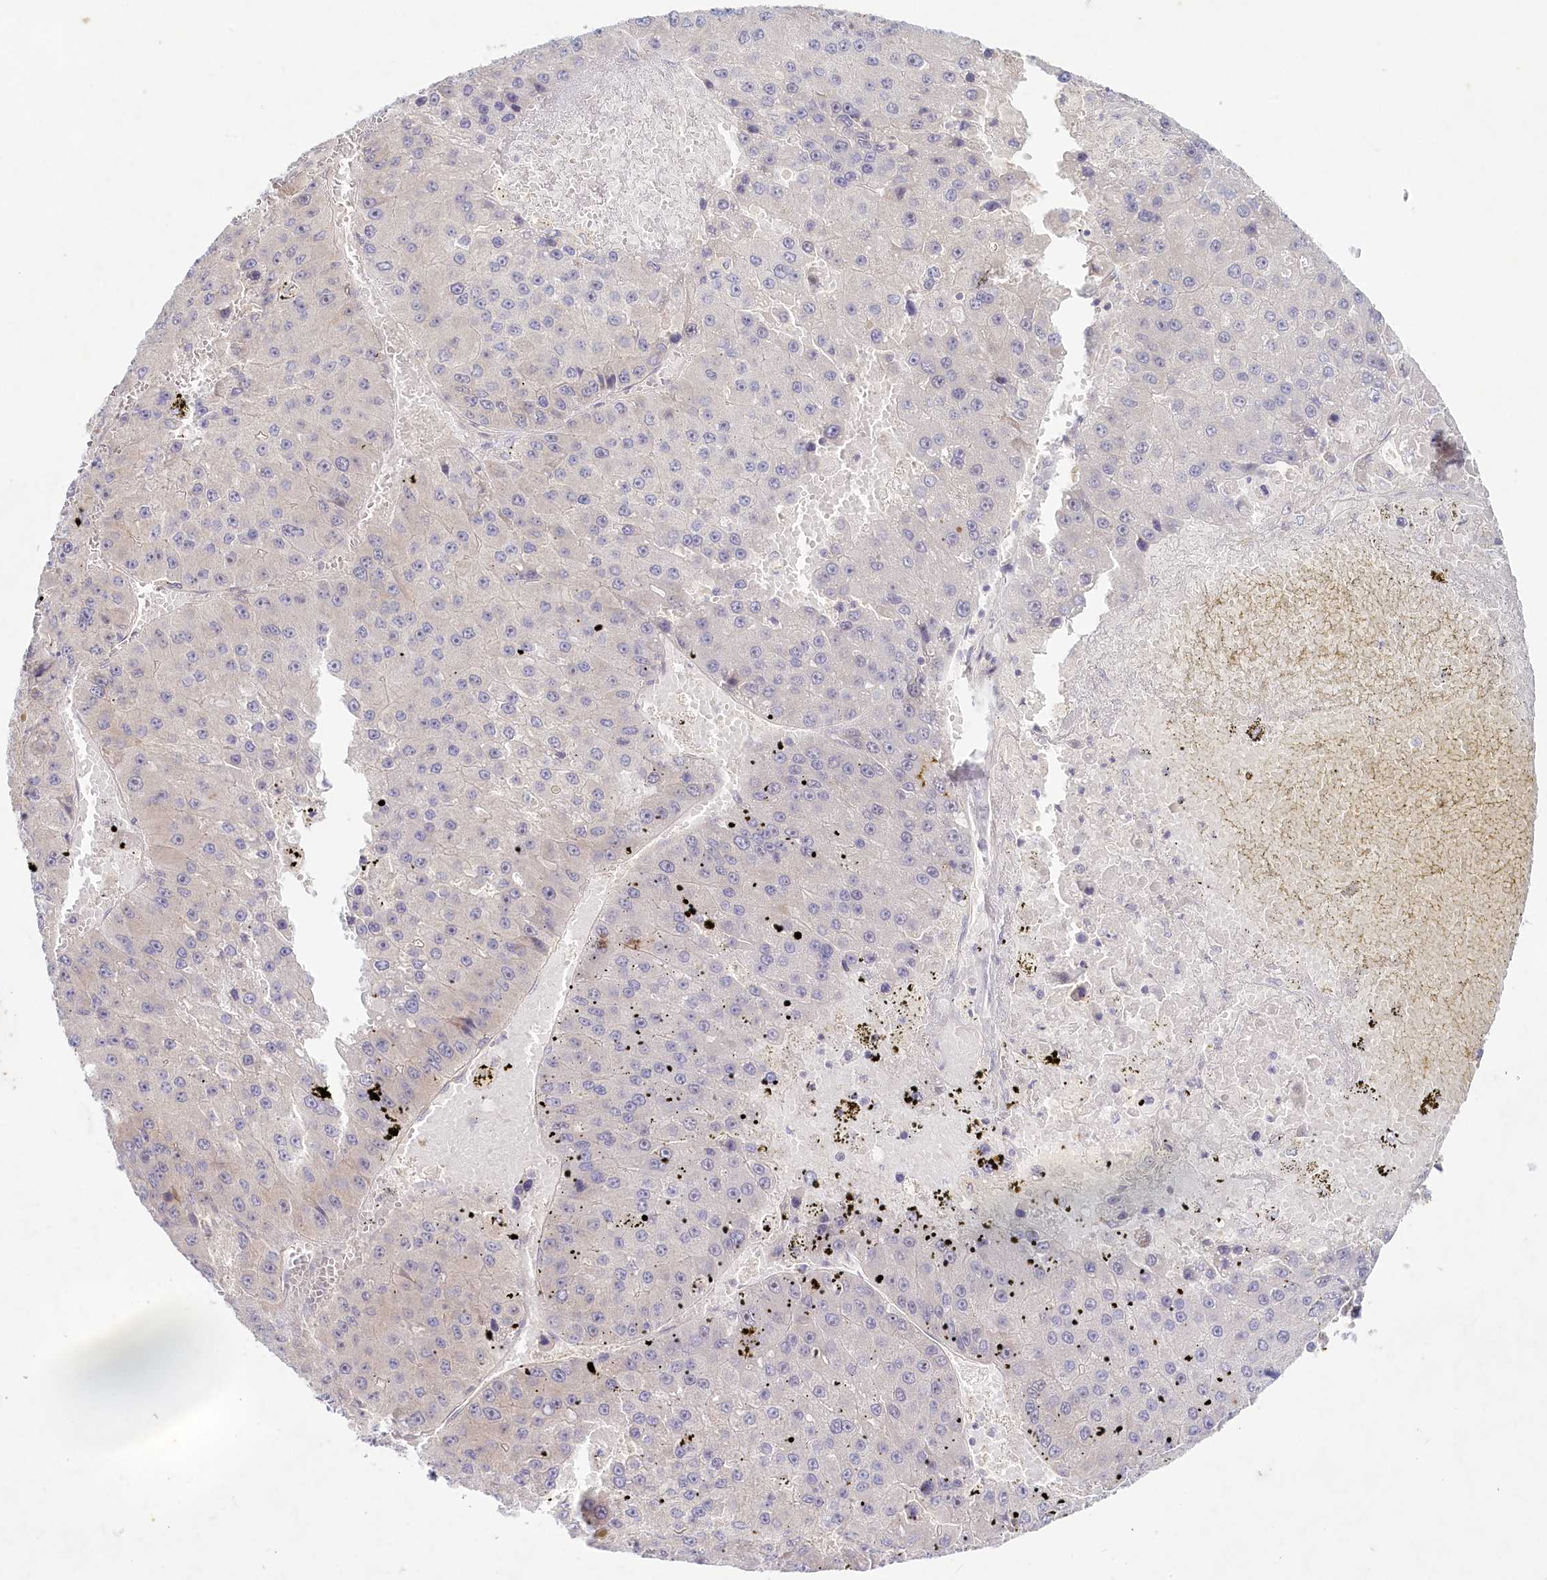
{"staining": {"intensity": "negative", "quantity": "none", "location": "none"}, "tissue": "liver cancer", "cell_type": "Tumor cells", "image_type": "cancer", "snomed": [{"axis": "morphology", "description": "Carcinoma, Hepatocellular, NOS"}, {"axis": "topography", "description": "Liver"}], "caption": "There is no significant expression in tumor cells of liver cancer (hepatocellular carcinoma).", "gene": "TNIP1", "patient": {"sex": "female", "age": 73}}